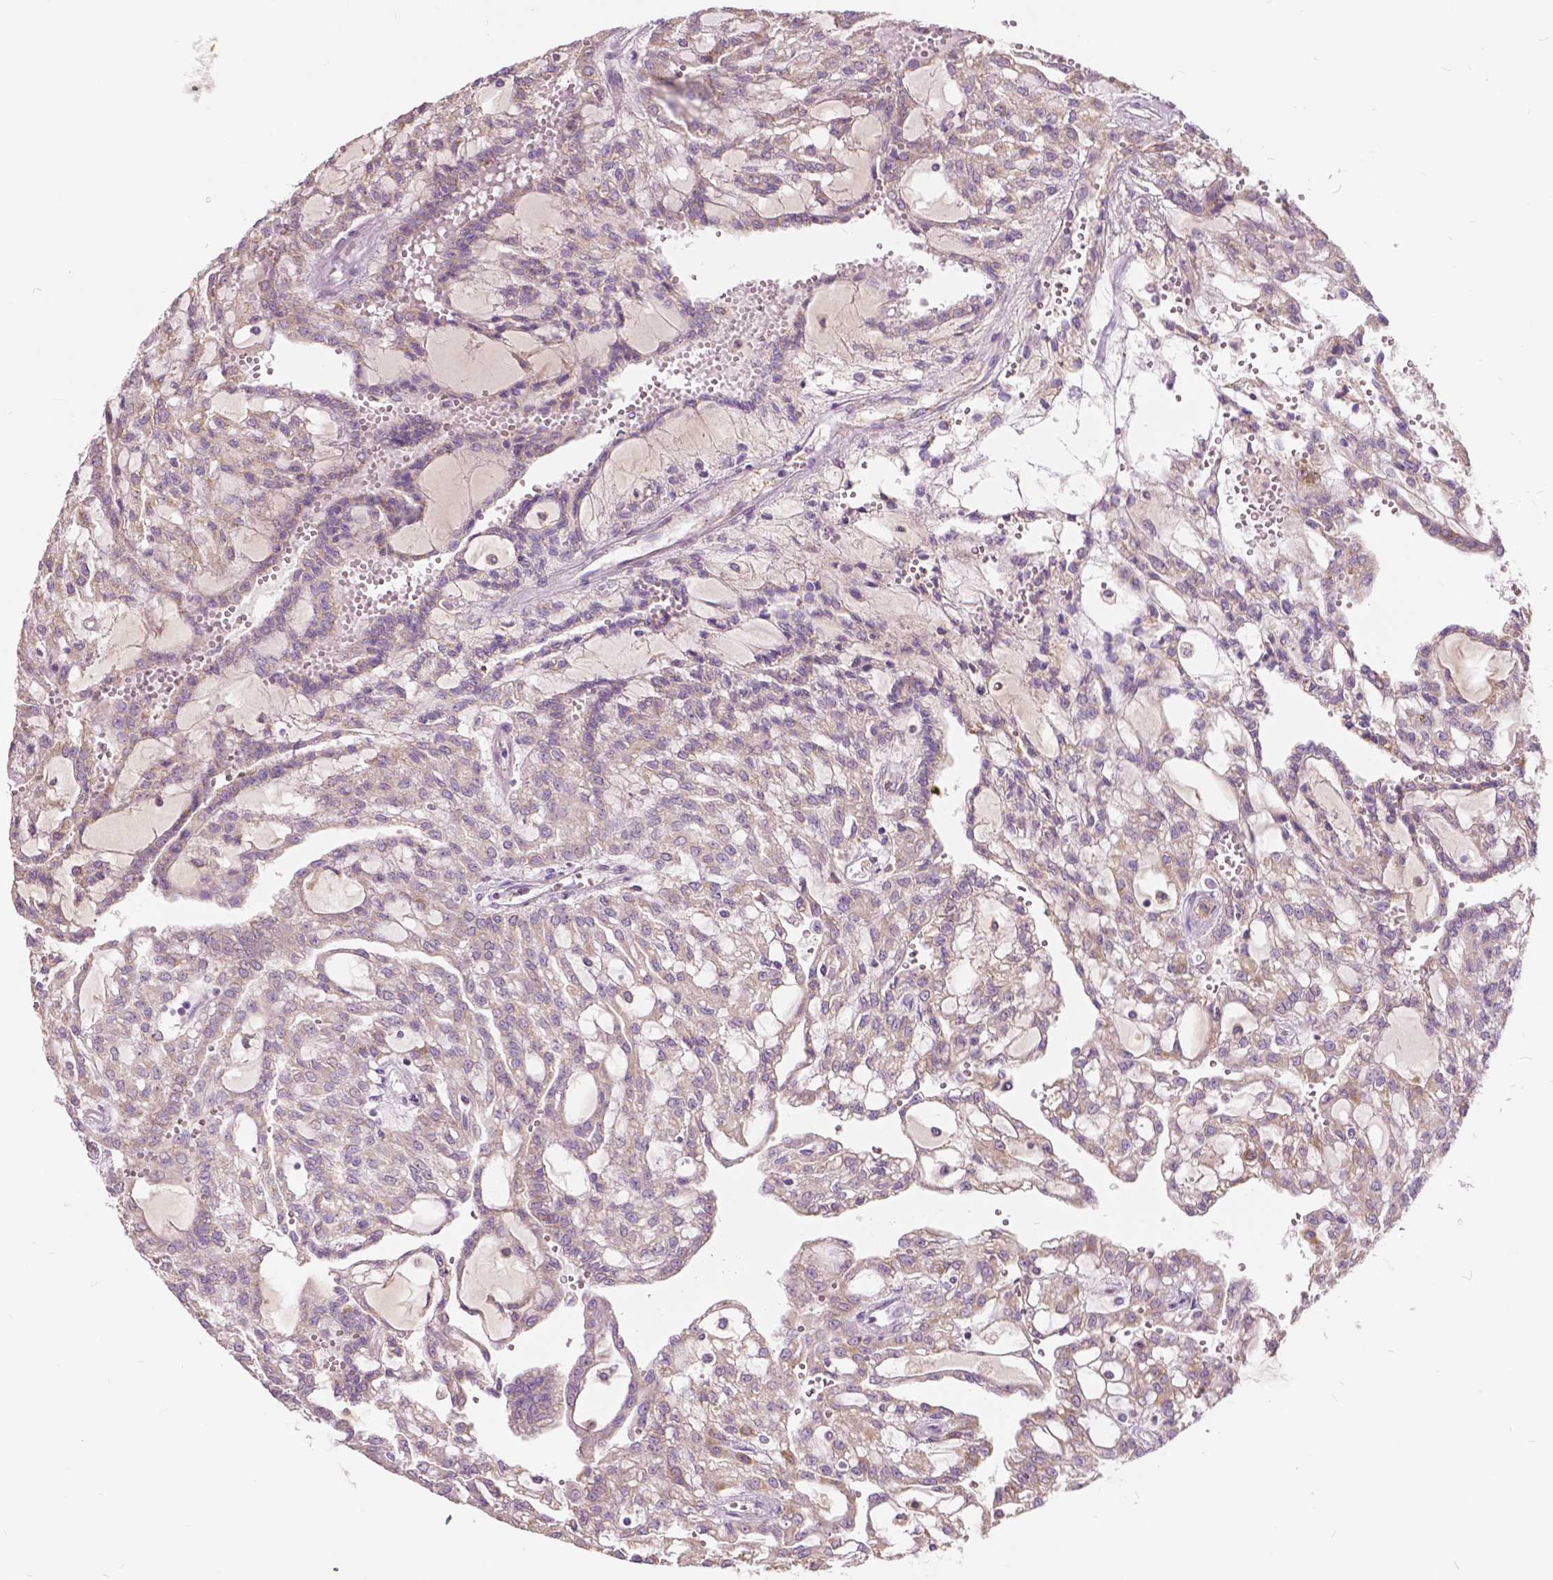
{"staining": {"intensity": "negative", "quantity": "none", "location": "none"}, "tissue": "renal cancer", "cell_type": "Tumor cells", "image_type": "cancer", "snomed": [{"axis": "morphology", "description": "Adenocarcinoma, NOS"}, {"axis": "topography", "description": "Kidney"}], "caption": "A high-resolution photomicrograph shows IHC staining of renal cancer (adenocarcinoma), which exhibits no significant staining in tumor cells.", "gene": "DLX6", "patient": {"sex": "male", "age": 63}}